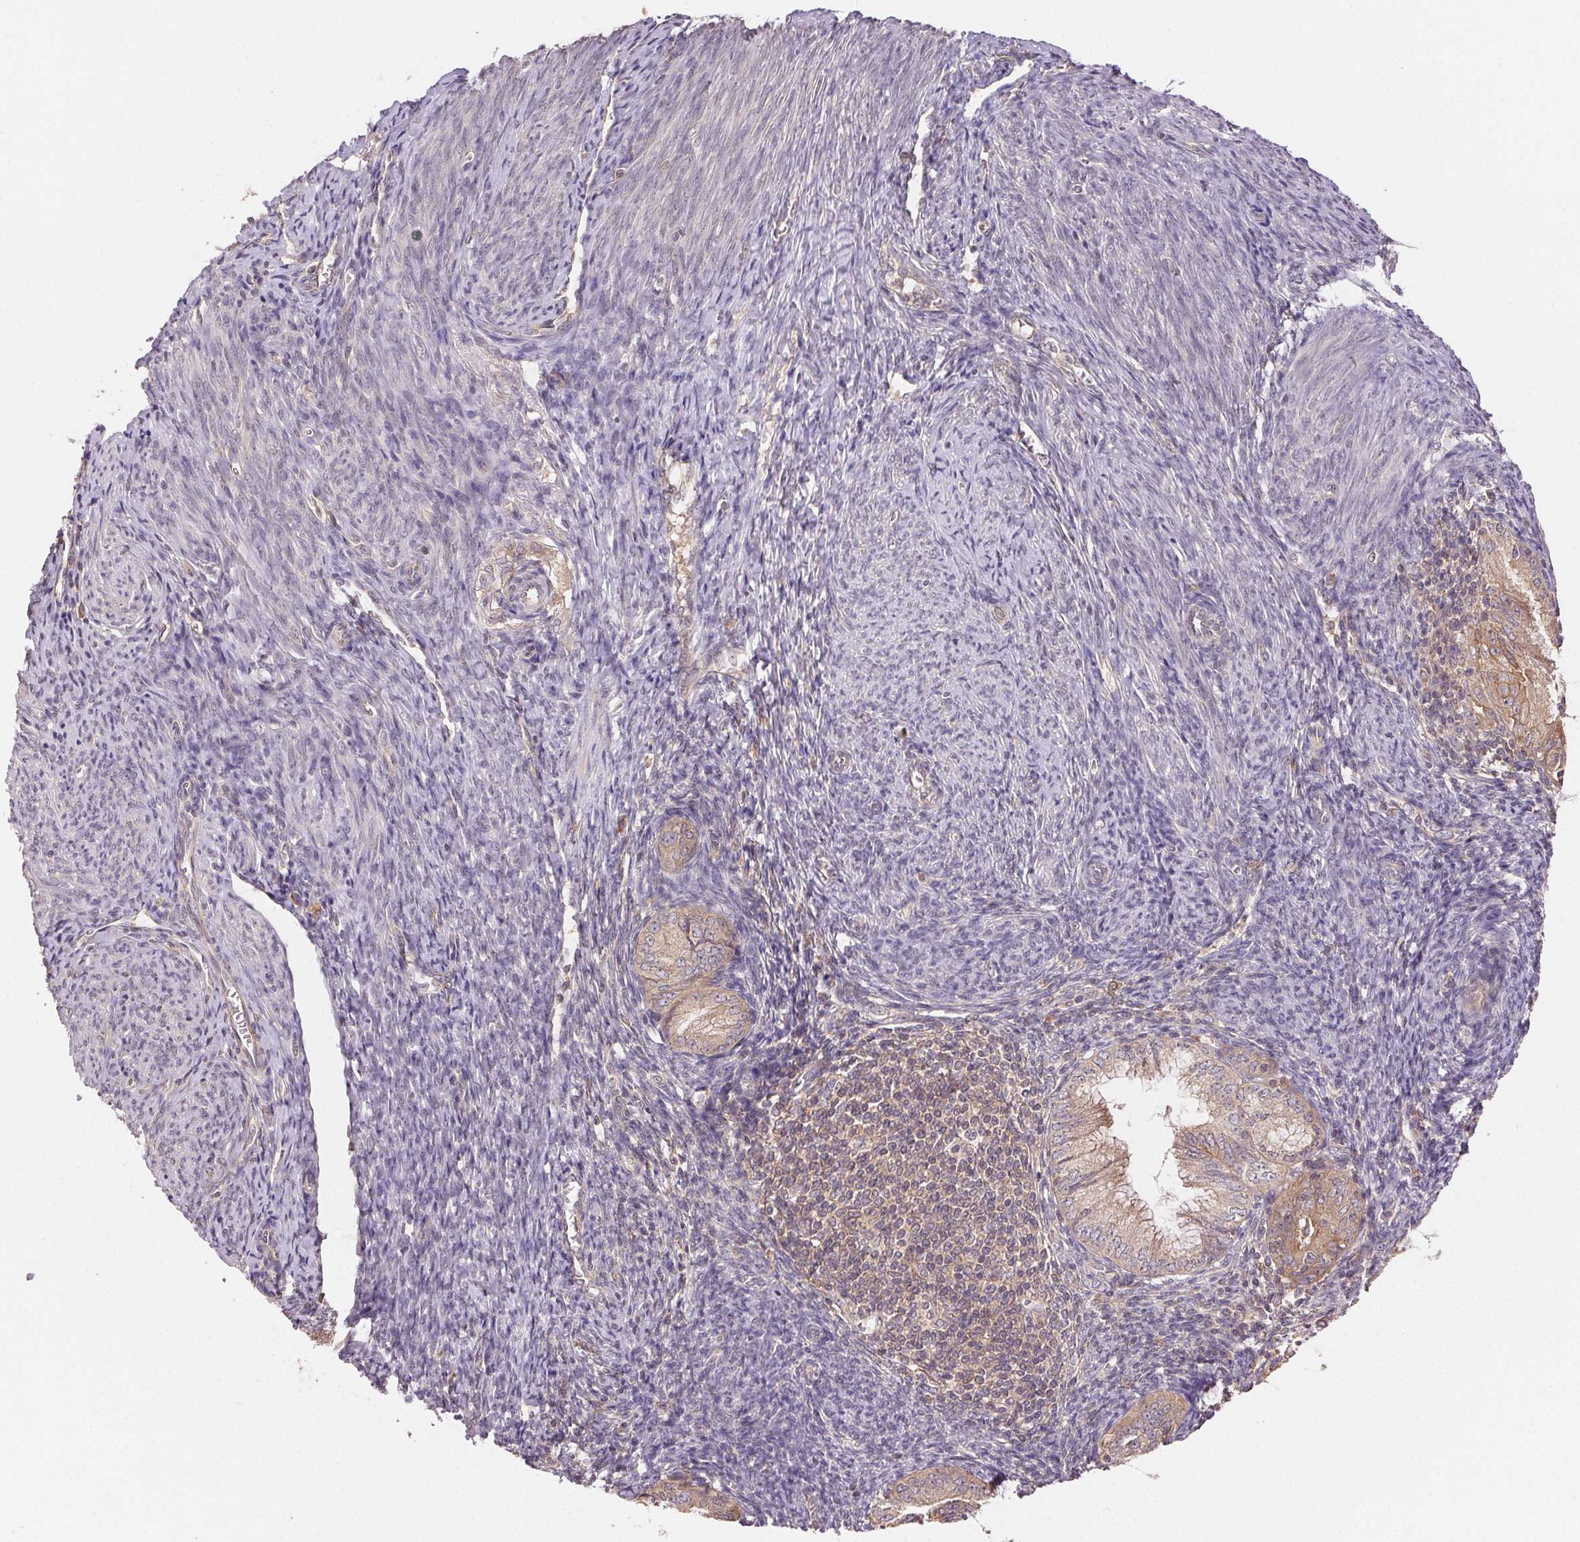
{"staining": {"intensity": "weak", "quantity": "<25%", "location": "cytoplasmic/membranous"}, "tissue": "endometrial cancer", "cell_type": "Tumor cells", "image_type": "cancer", "snomed": [{"axis": "morphology", "description": "Adenocarcinoma, NOS"}, {"axis": "topography", "description": "Endometrium"}], "caption": "Protein analysis of endometrial adenocarcinoma shows no significant staining in tumor cells.", "gene": "MAPKAPK2", "patient": {"sex": "female", "age": 55}}